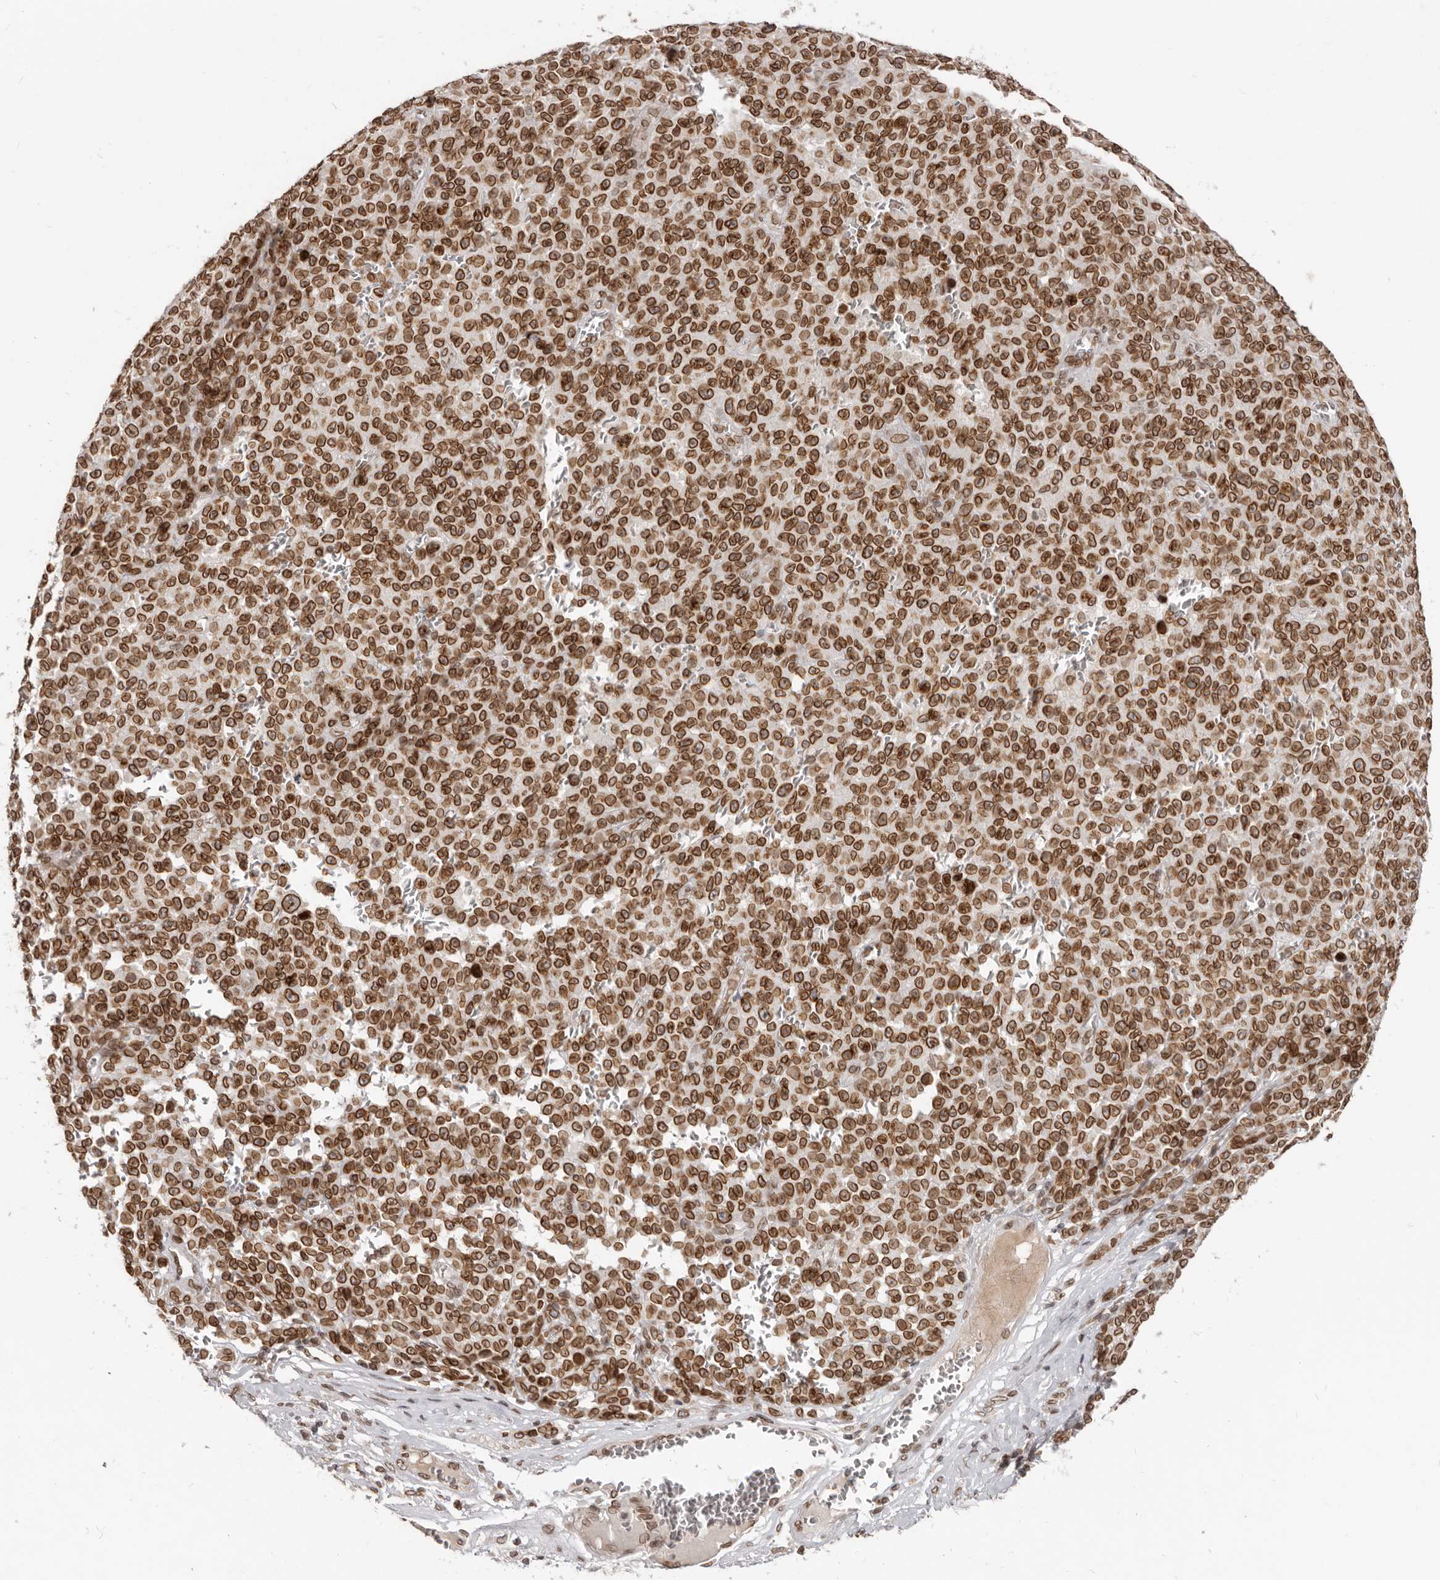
{"staining": {"intensity": "strong", "quantity": ">75%", "location": "cytoplasmic/membranous,nuclear"}, "tissue": "melanoma", "cell_type": "Tumor cells", "image_type": "cancer", "snomed": [{"axis": "morphology", "description": "Malignant melanoma, NOS"}, {"axis": "topography", "description": "Skin"}], "caption": "IHC histopathology image of neoplastic tissue: human melanoma stained using IHC displays high levels of strong protein expression localized specifically in the cytoplasmic/membranous and nuclear of tumor cells, appearing as a cytoplasmic/membranous and nuclear brown color.", "gene": "NUP153", "patient": {"sex": "female", "age": 82}}